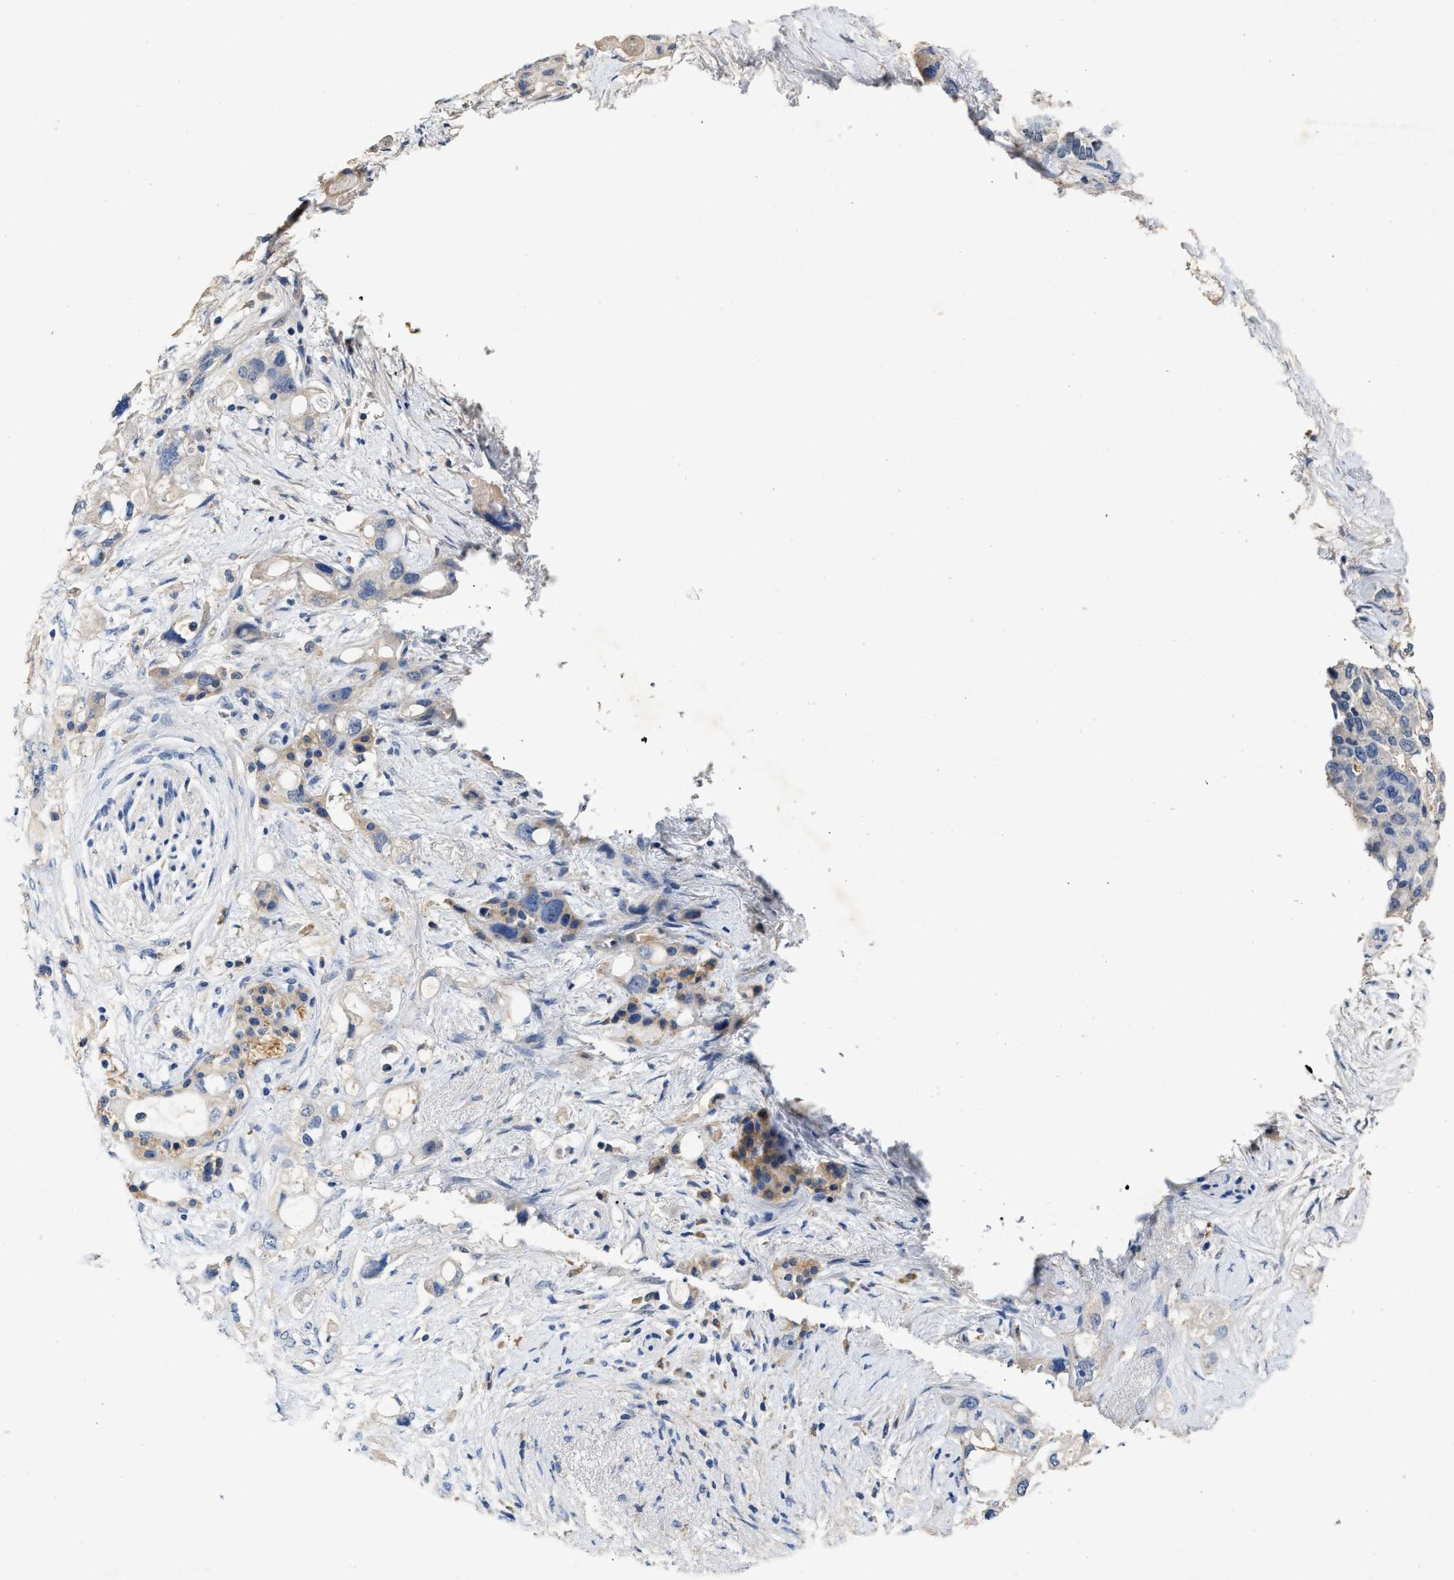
{"staining": {"intensity": "negative", "quantity": "none", "location": "none"}, "tissue": "pancreatic cancer", "cell_type": "Tumor cells", "image_type": "cancer", "snomed": [{"axis": "morphology", "description": "Adenocarcinoma, NOS"}, {"axis": "topography", "description": "Pancreas"}], "caption": "High magnification brightfield microscopy of pancreatic adenocarcinoma stained with DAB (3,3'-diaminobenzidine) (brown) and counterstained with hematoxylin (blue): tumor cells show no significant positivity.", "gene": "SLCO2B1", "patient": {"sex": "female", "age": 56}}